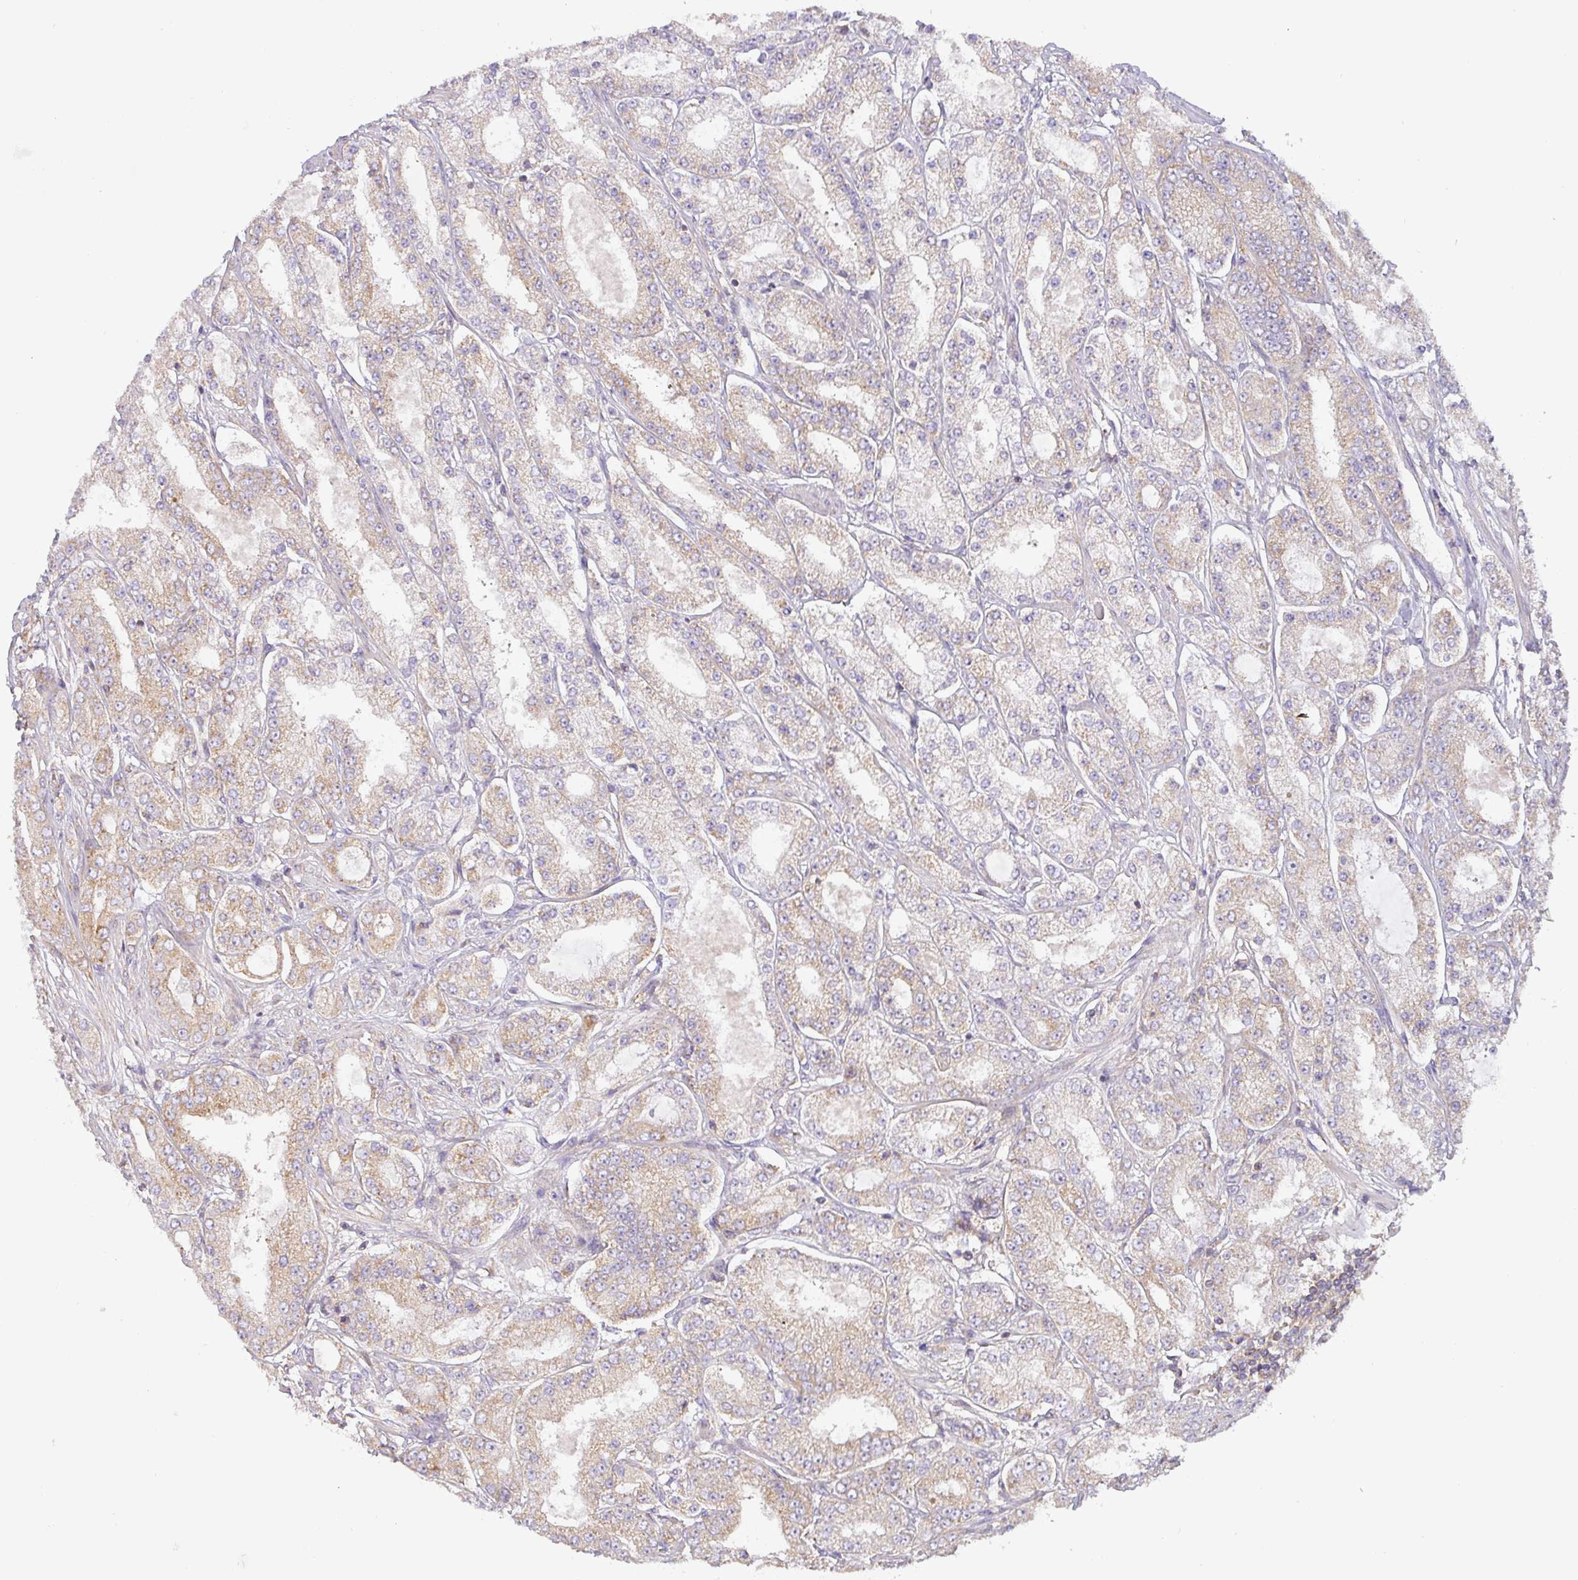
{"staining": {"intensity": "weak", "quantity": "25%-75%", "location": "cytoplasmic/membranous"}, "tissue": "prostate cancer", "cell_type": "Tumor cells", "image_type": "cancer", "snomed": [{"axis": "morphology", "description": "Adenocarcinoma, High grade"}, {"axis": "topography", "description": "Prostate"}], "caption": "Human prostate cancer stained with a brown dye demonstrates weak cytoplasmic/membranous positive expression in approximately 25%-75% of tumor cells.", "gene": "ZNF211", "patient": {"sex": "male", "age": 68}}